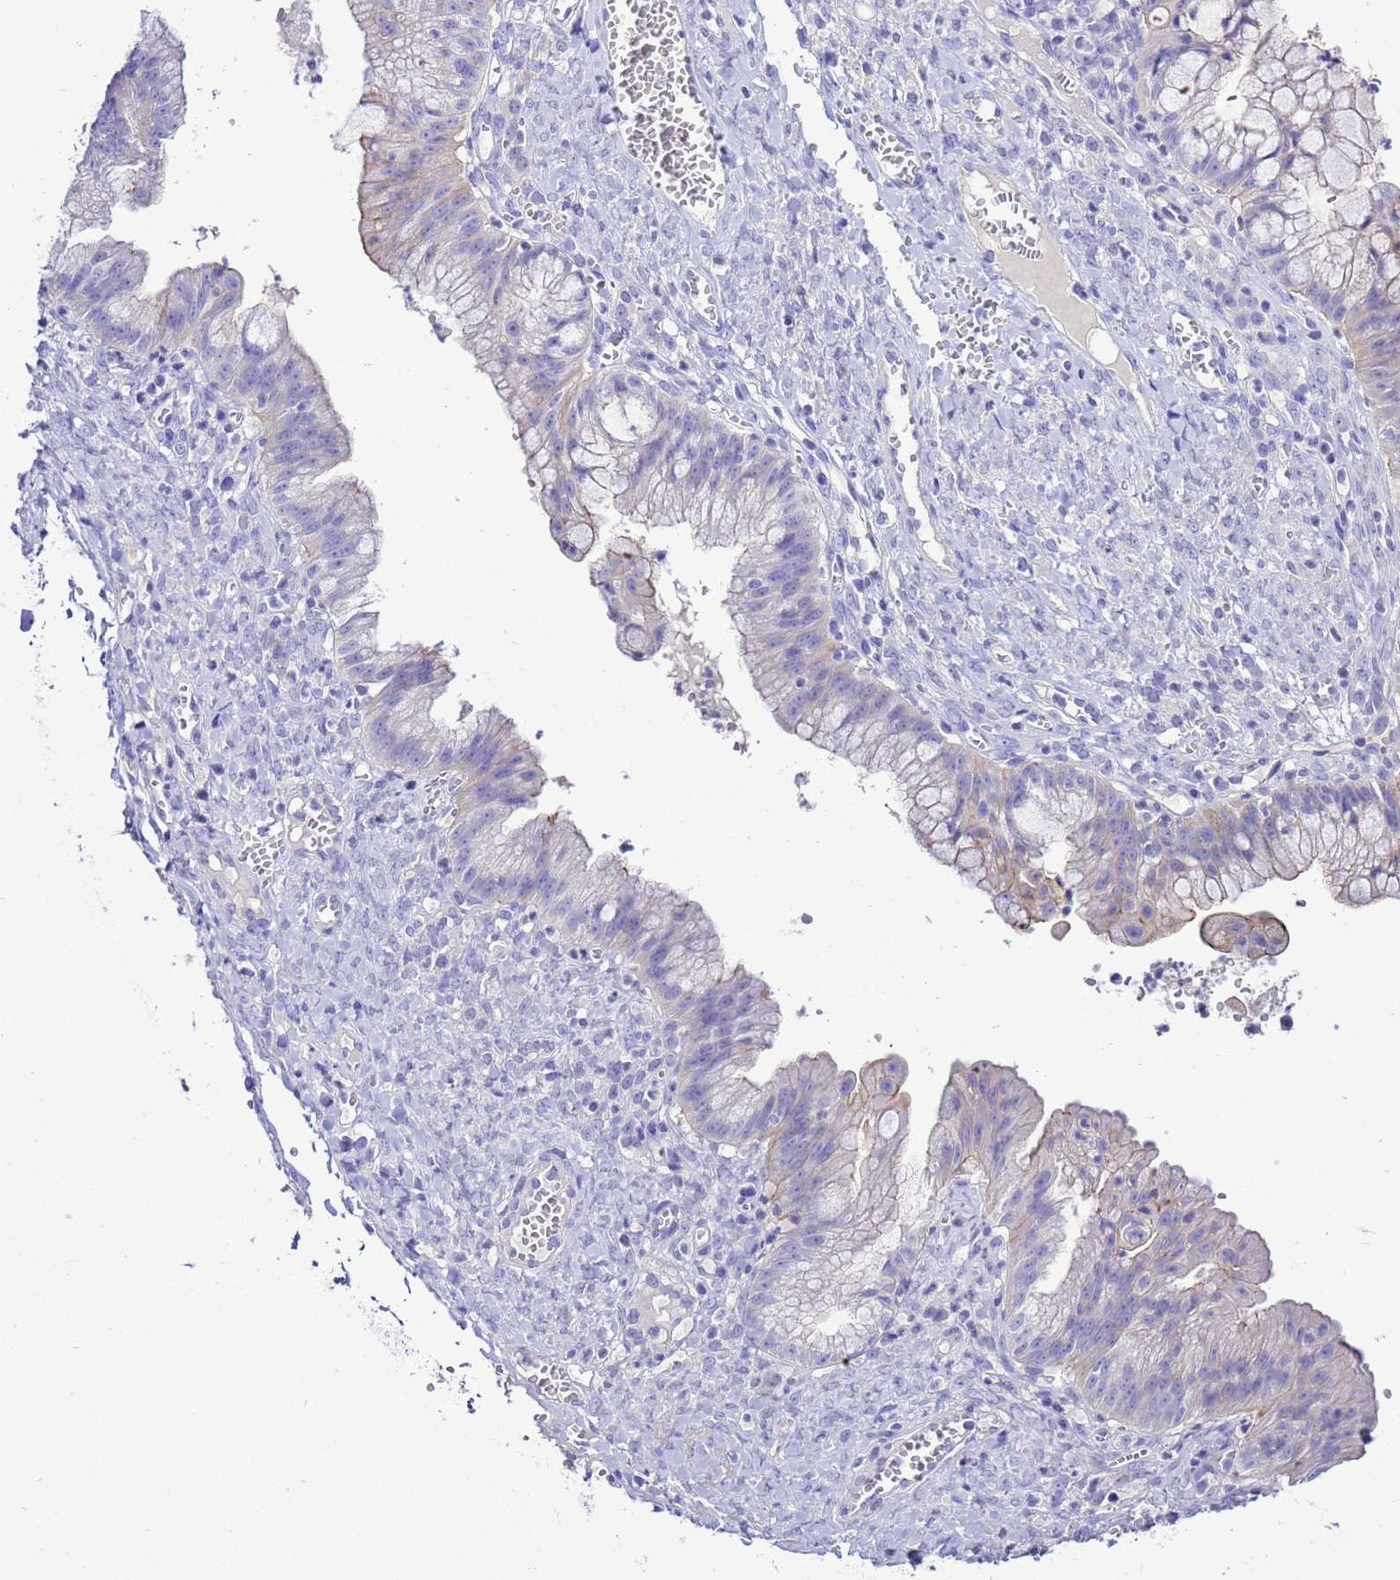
{"staining": {"intensity": "weak", "quantity": "<25%", "location": "cytoplasmic/membranous"}, "tissue": "ovarian cancer", "cell_type": "Tumor cells", "image_type": "cancer", "snomed": [{"axis": "morphology", "description": "Cystadenocarcinoma, mucinous, NOS"}, {"axis": "topography", "description": "Ovary"}], "caption": "This histopathology image is of ovarian cancer stained with immunohistochemistry to label a protein in brown with the nuclei are counter-stained blue. There is no expression in tumor cells.", "gene": "BEST2", "patient": {"sex": "female", "age": 70}}